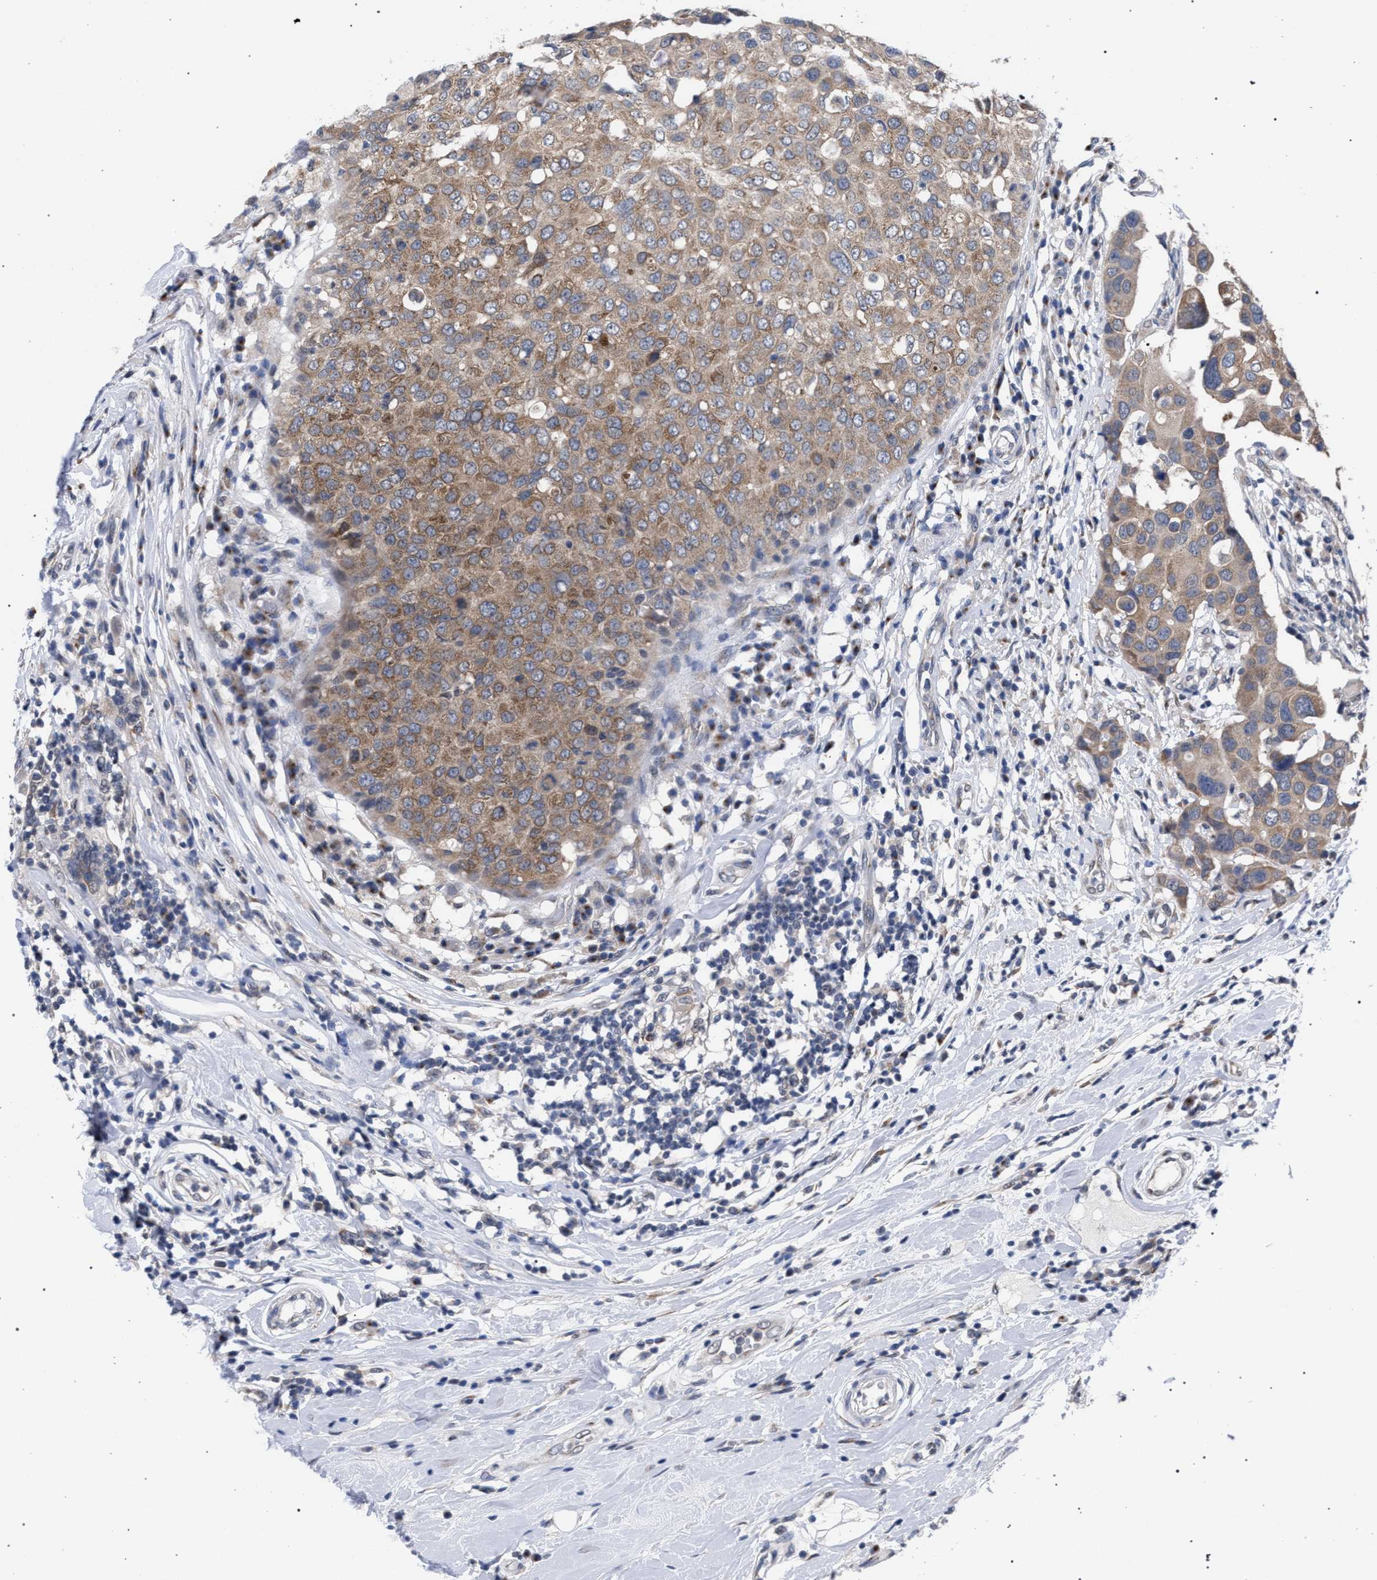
{"staining": {"intensity": "moderate", "quantity": ">75%", "location": "cytoplasmic/membranous"}, "tissue": "breast cancer", "cell_type": "Tumor cells", "image_type": "cancer", "snomed": [{"axis": "morphology", "description": "Duct carcinoma"}, {"axis": "topography", "description": "Breast"}], "caption": "Moderate cytoplasmic/membranous expression is identified in about >75% of tumor cells in breast invasive ductal carcinoma.", "gene": "GOLGA2", "patient": {"sex": "female", "age": 27}}